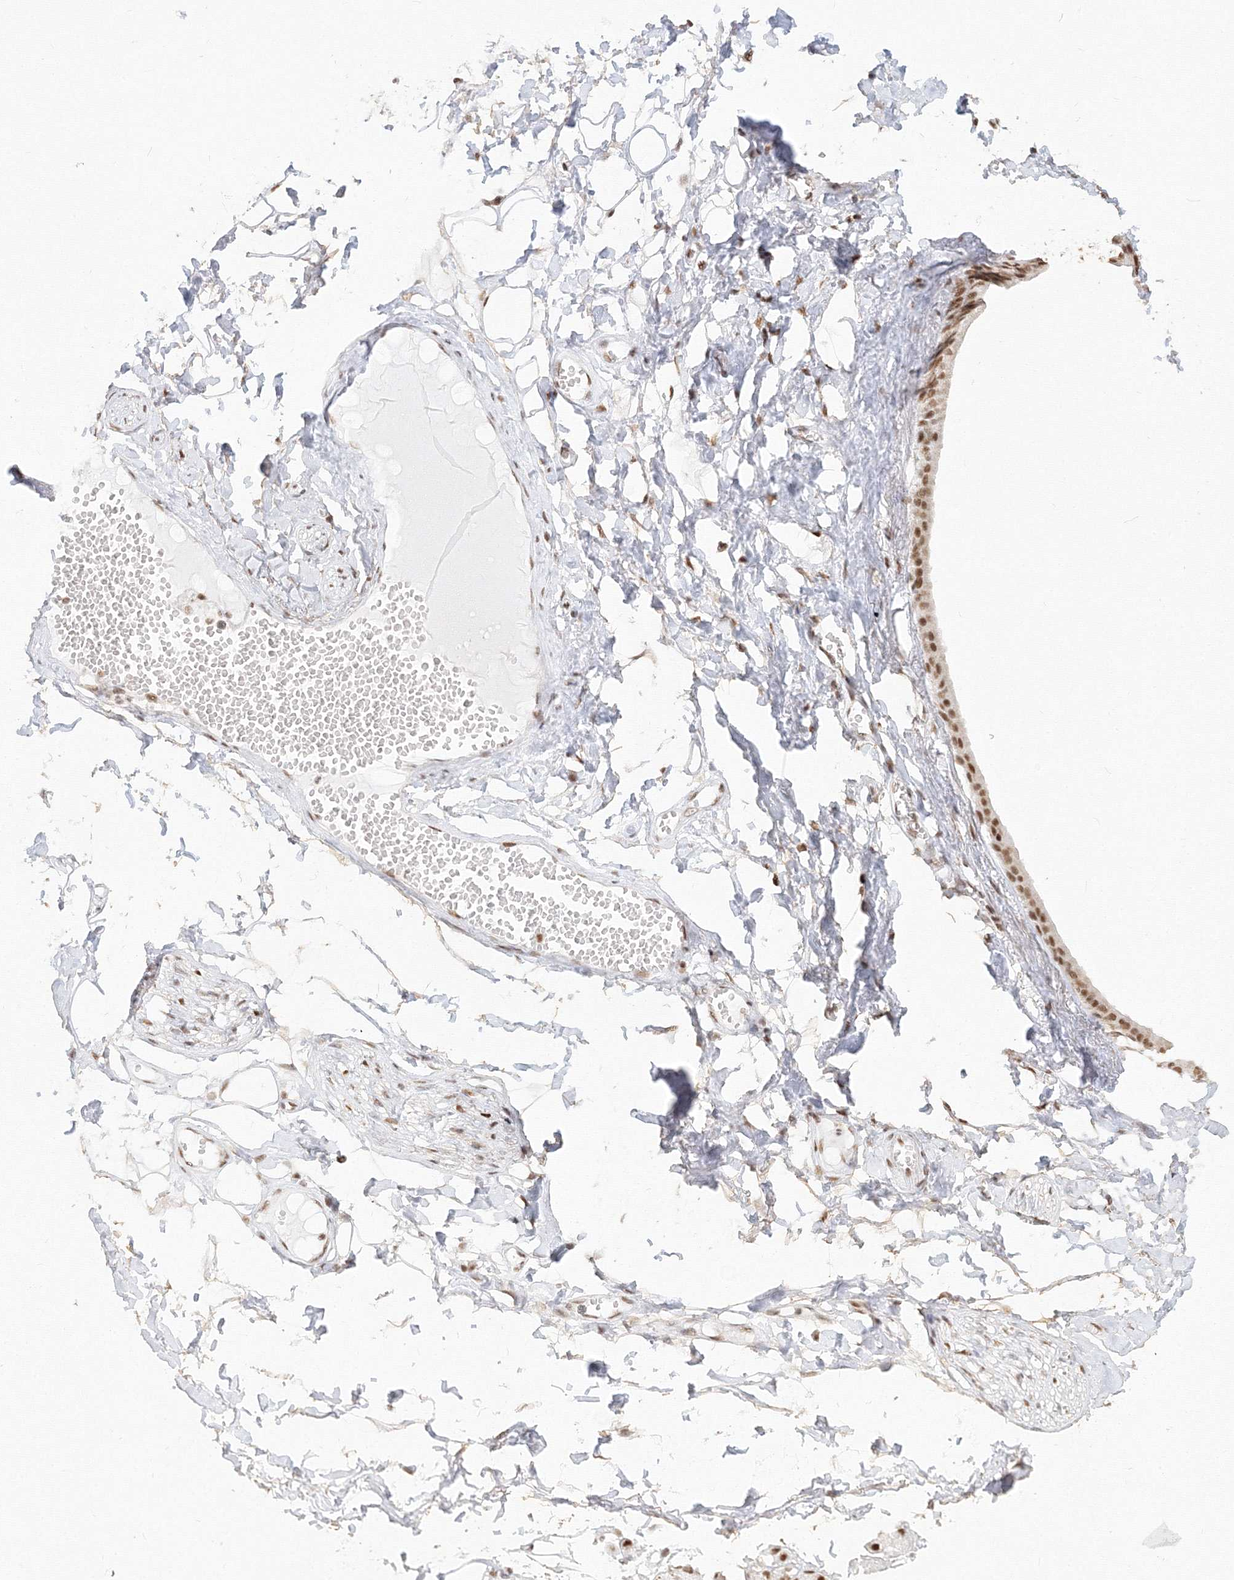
{"staining": {"intensity": "moderate", "quantity": ">75%", "location": "nuclear"}, "tissue": "adipose tissue", "cell_type": "Adipocytes", "image_type": "normal", "snomed": [{"axis": "morphology", "description": "Normal tissue, NOS"}, {"axis": "morphology", "description": "Inflammation, NOS"}, {"axis": "topography", "description": "Salivary gland"}, {"axis": "topography", "description": "Peripheral nerve tissue"}], "caption": "Immunohistochemistry micrograph of benign human adipose tissue stained for a protein (brown), which demonstrates medium levels of moderate nuclear expression in approximately >75% of adipocytes.", "gene": "PPP4R2", "patient": {"sex": "female", "age": 75}}